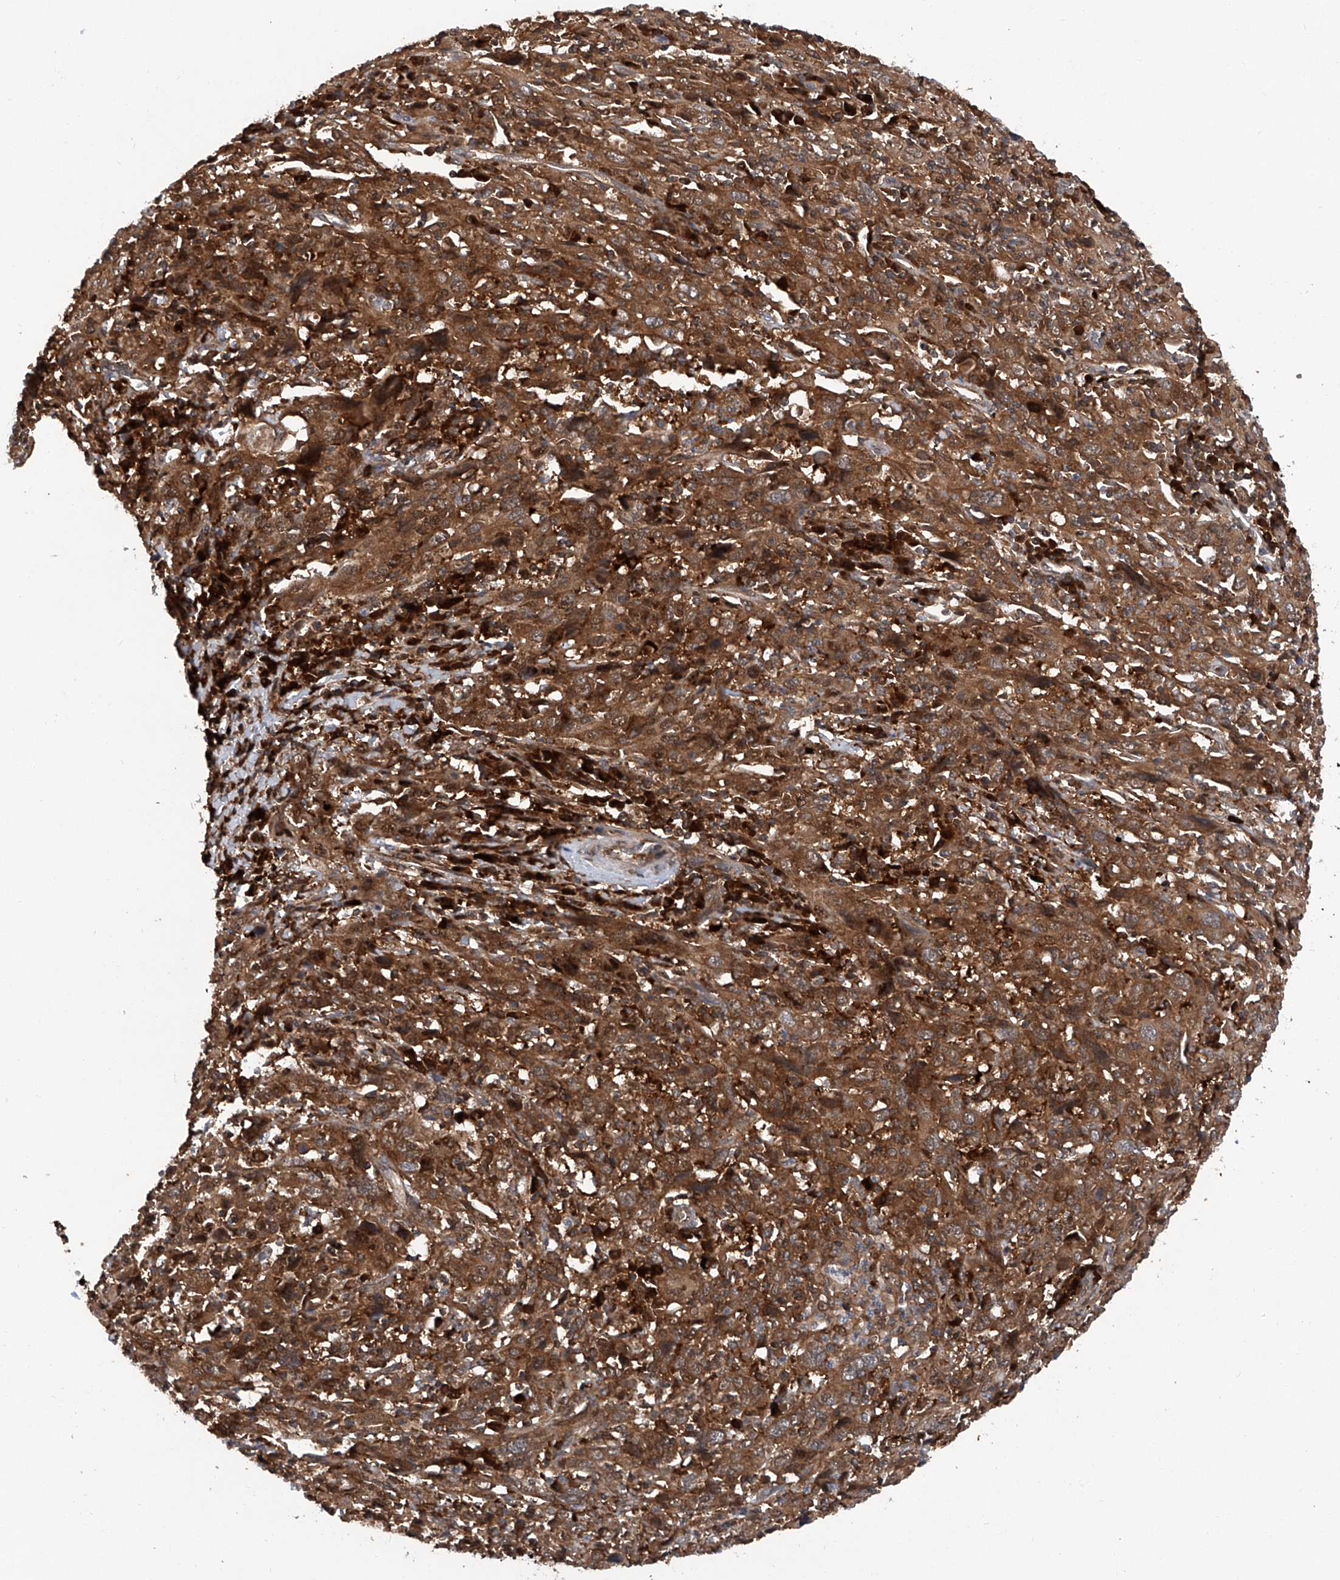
{"staining": {"intensity": "strong", "quantity": ">75%", "location": "cytoplasmic/membranous"}, "tissue": "cervical cancer", "cell_type": "Tumor cells", "image_type": "cancer", "snomed": [{"axis": "morphology", "description": "Squamous cell carcinoma, NOS"}, {"axis": "topography", "description": "Cervix"}], "caption": "A micrograph of human cervical cancer stained for a protein displays strong cytoplasmic/membranous brown staining in tumor cells.", "gene": "ASCC3", "patient": {"sex": "female", "age": 46}}